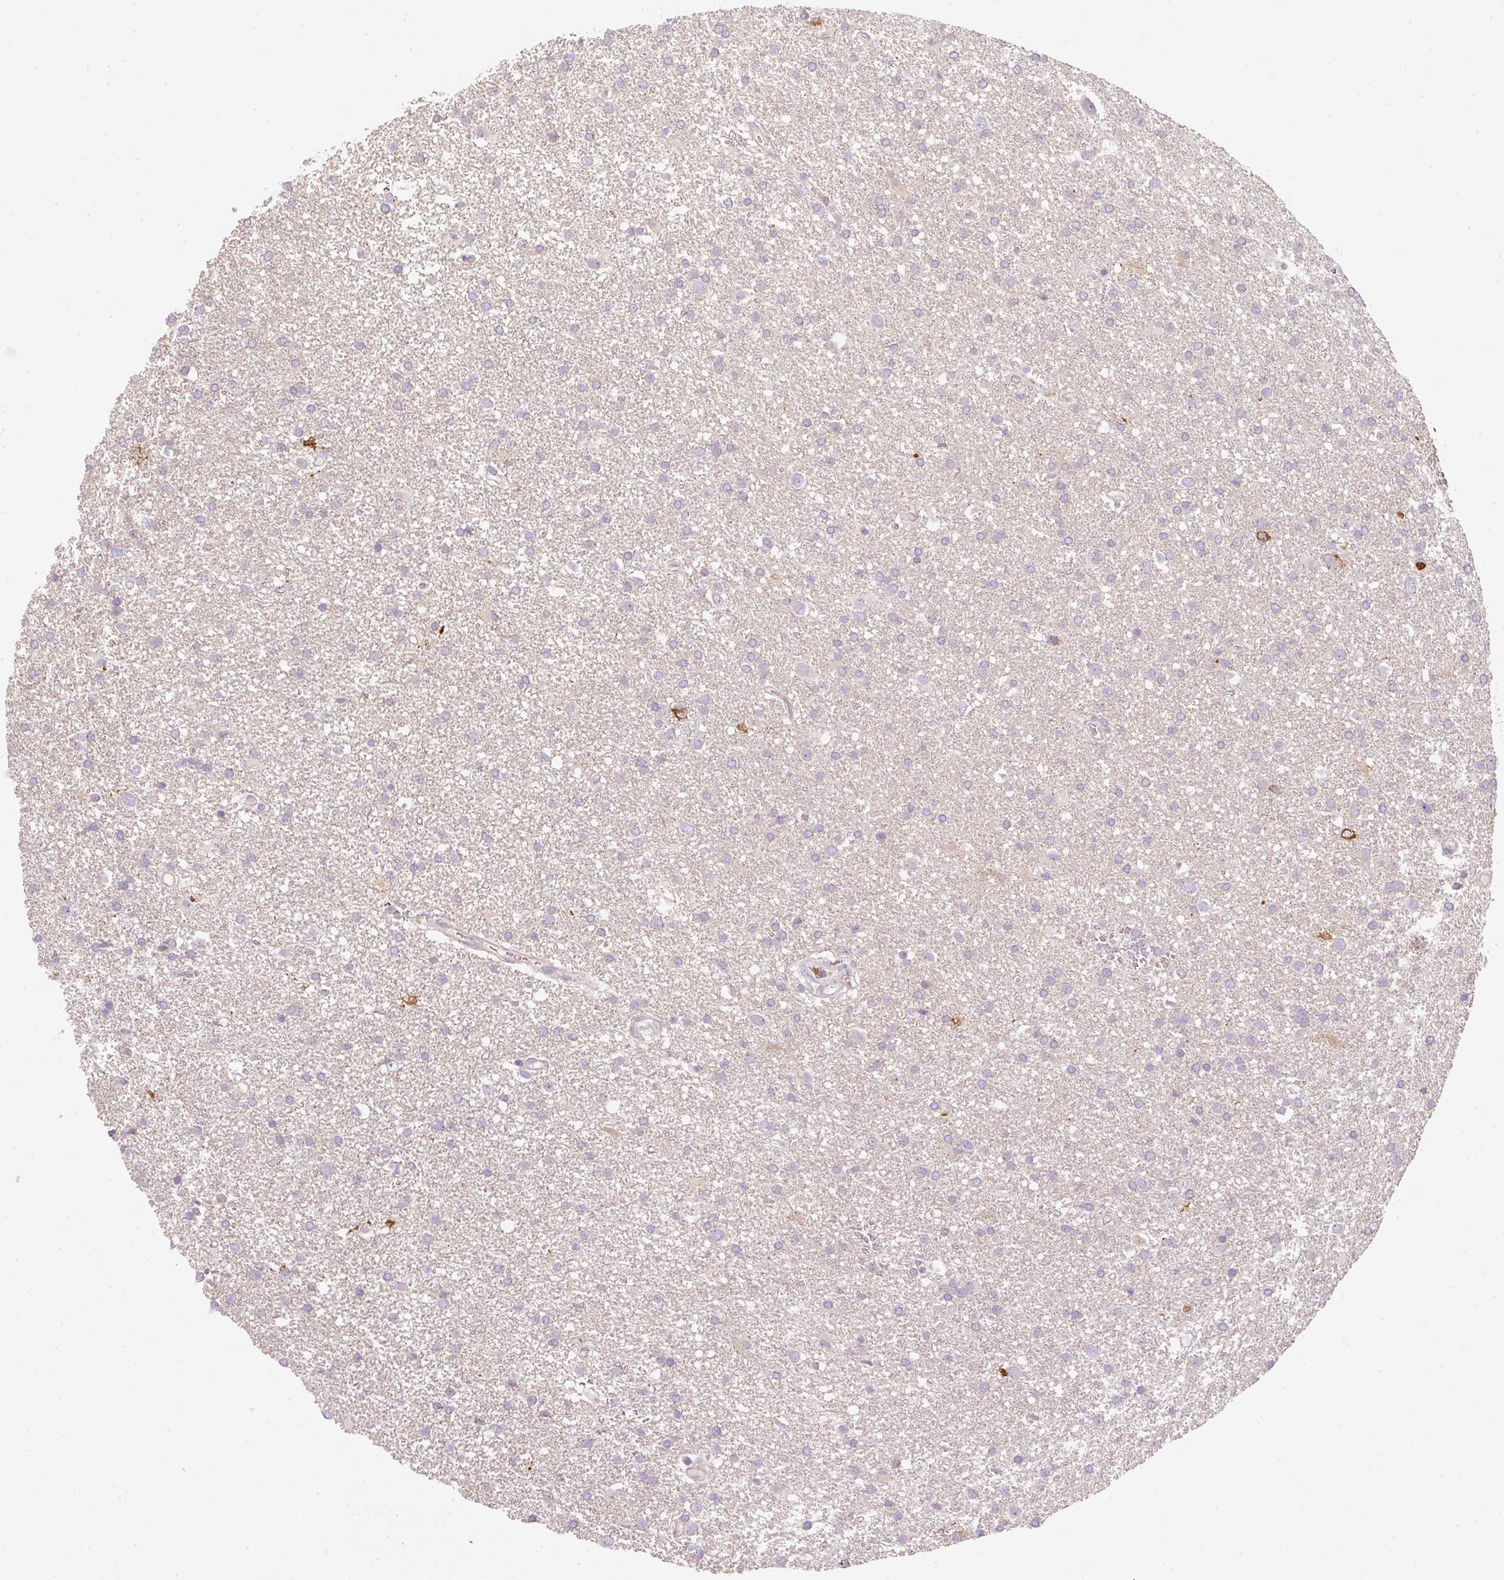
{"staining": {"intensity": "negative", "quantity": "none", "location": "none"}, "tissue": "glioma", "cell_type": "Tumor cells", "image_type": "cancer", "snomed": [{"axis": "morphology", "description": "Glioma, malignant, Low grade"}, {"axis": "topography", "description": "Brain"}], "caption": "IHC of glioma exhibits no positivity in tumor cells.", "gene": "CTTNBP2", "patient": {"sex": "female", "age": 32}}